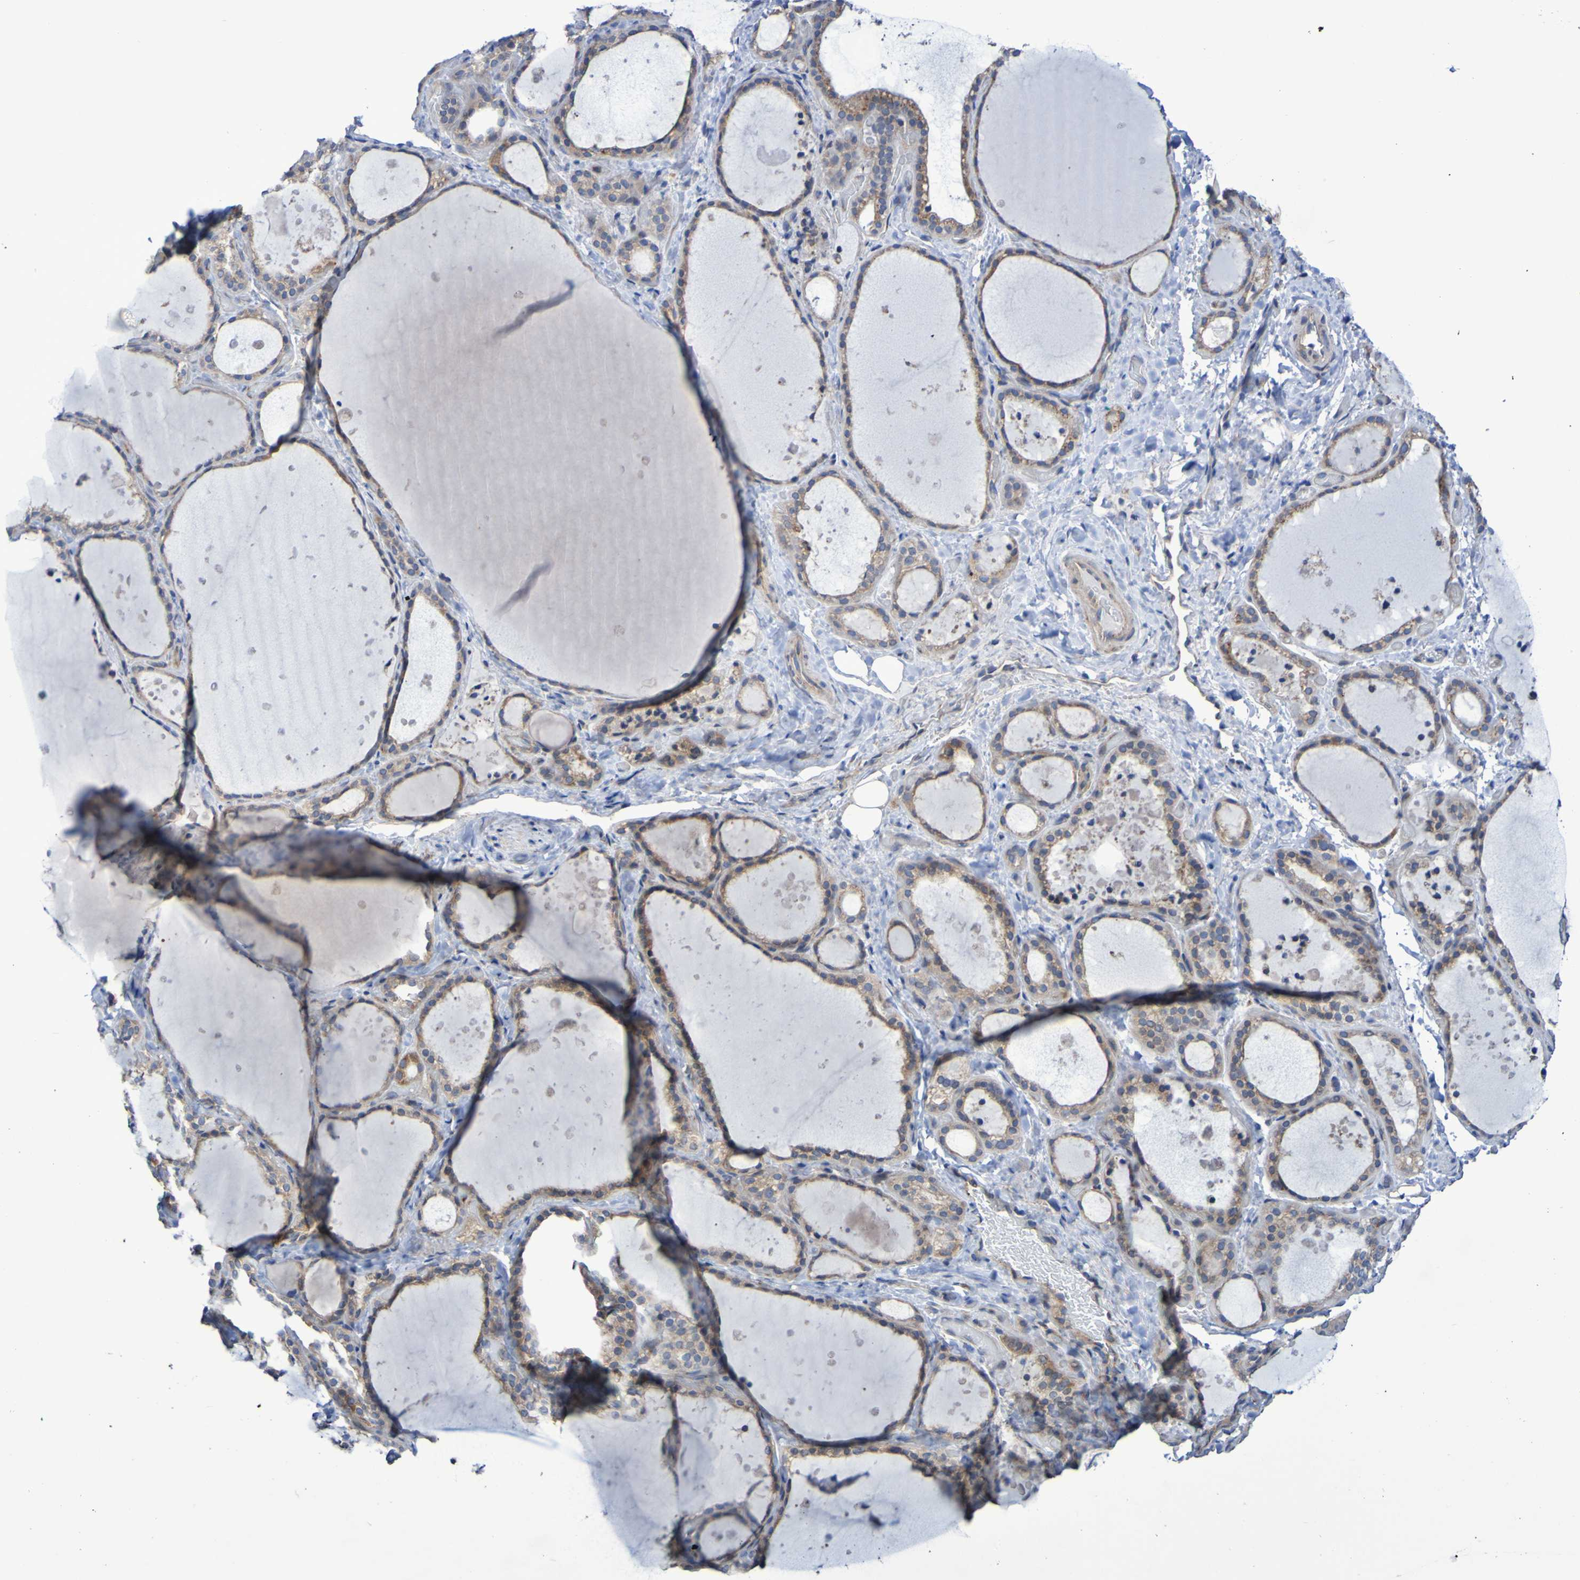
{"staining": {"intensity": "weak", "quantity": ">75%", "location": "cytoplasmic/membranous"}, "tissue": "thyroid gland", "cell_type": "Glandular cells", "image_type": "normal", "snomed": [{"axis": "morphology", "description": "Normal tissue, NOS"}, {"axis": "topography", "description": "Thyroid gland"}], "caption": "This is an image of IHC staining of unremarkable thyroid gland, which shows weak staining in the cytoplasmic/membranous of glandular cells.", "gene": "LMBRD2", "patient": {"sex": "female", "age": 44}}